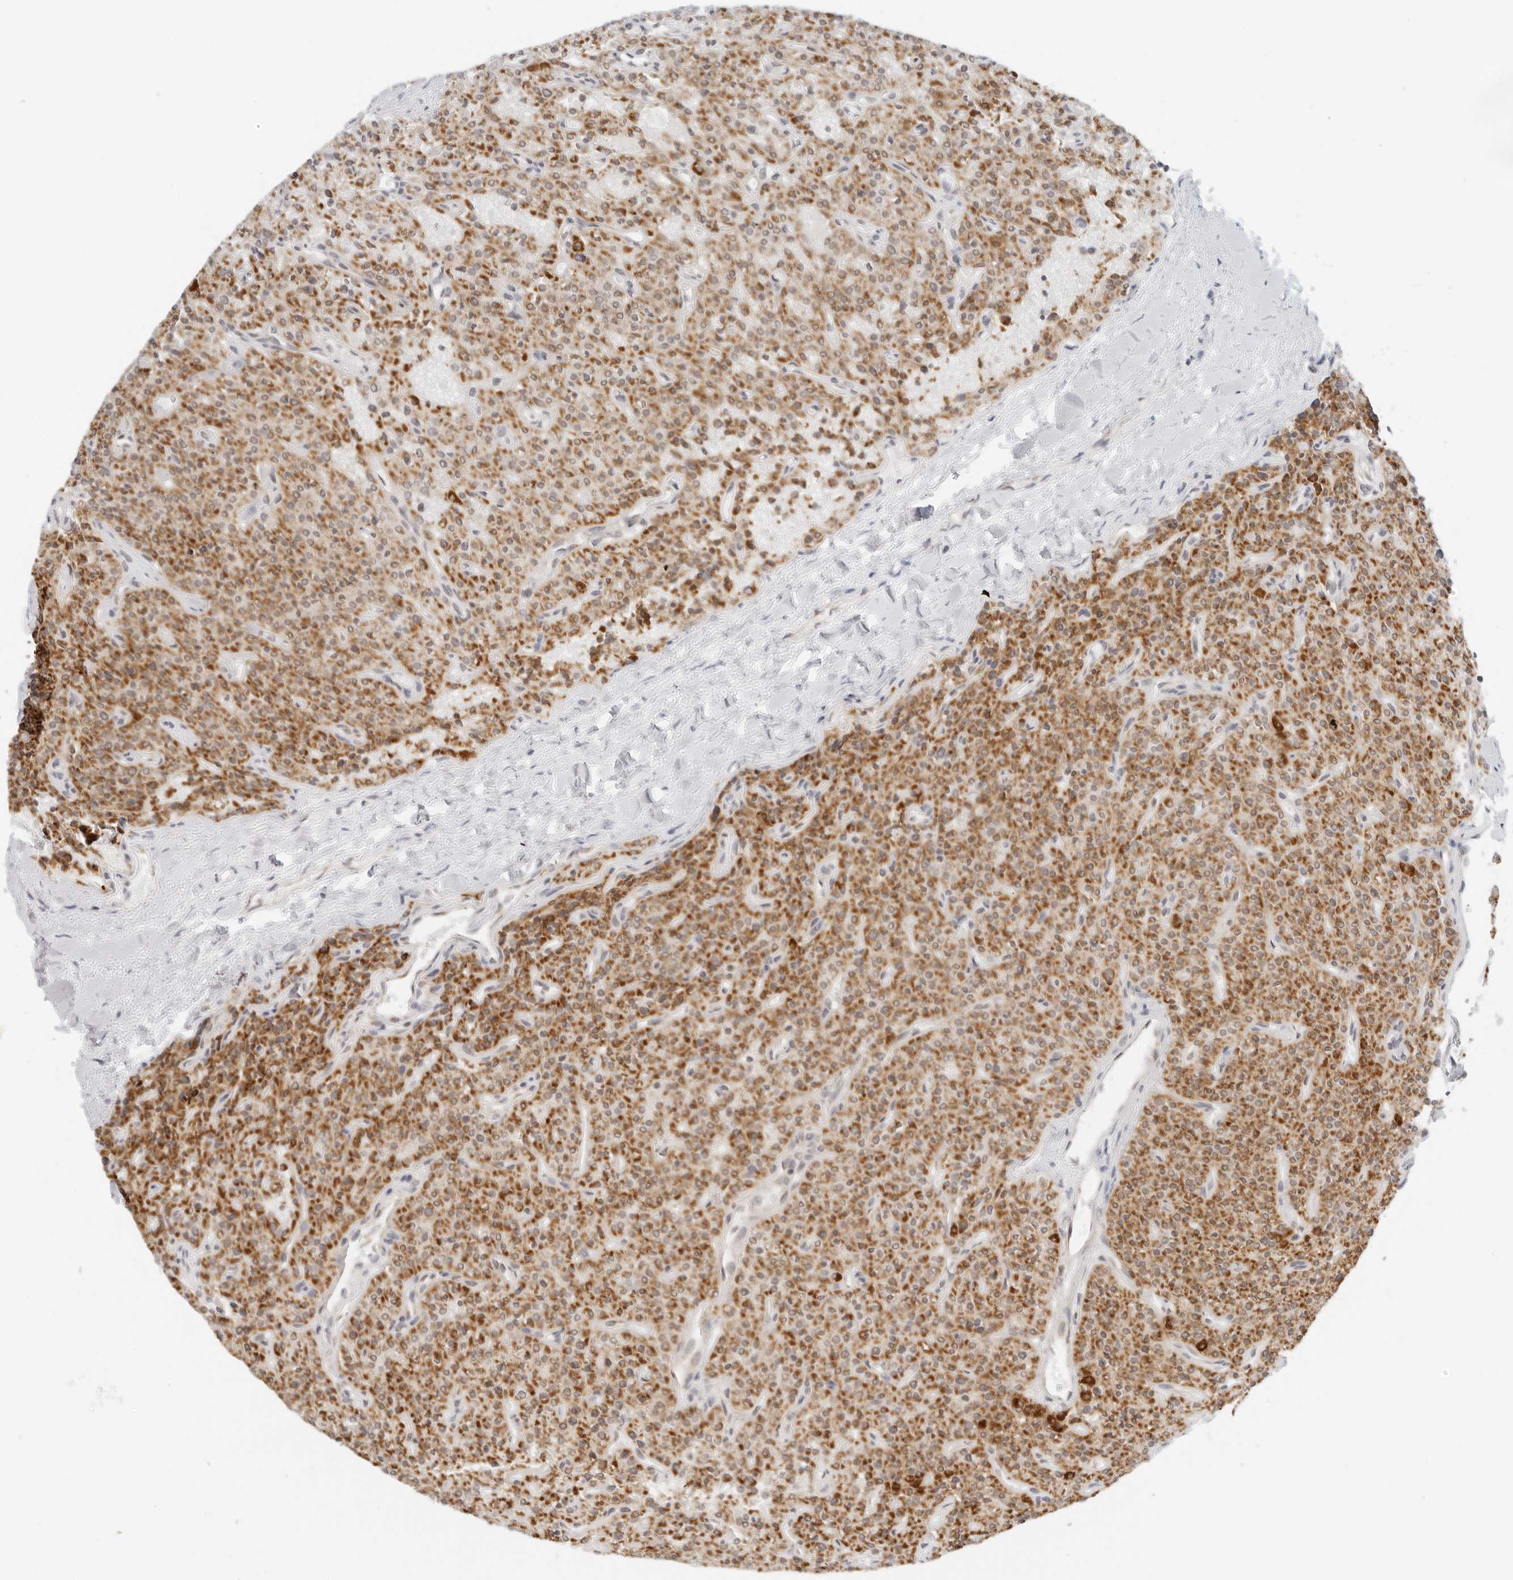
{"staining": {"intensity": "strong", "quantity": ">75%", "location": "cytoplasmic/membranous"}, "tissue": "parathyroid gland", "cell_type": "Glandular cells", "image_type": "normal", "snomed": [{"axis": "morphology", "description": "Normal tissue, NOS"}, {"axis": "topography", "description": "Parathyroid gland"}], "caption": "An immunohistochemistry (IHC) image of normal tissue is shown. Protein staining in brown highlights strong cytoplasmic/membranous positivity in parathyroid gland within glandular cells. The staining is performed using DAB brown chromogen to label protein expression. The nuclei are counter-stained blue using hematoxylin.", "gene": "RC3H1", "patient": {"sex": "male", "age": 46}}